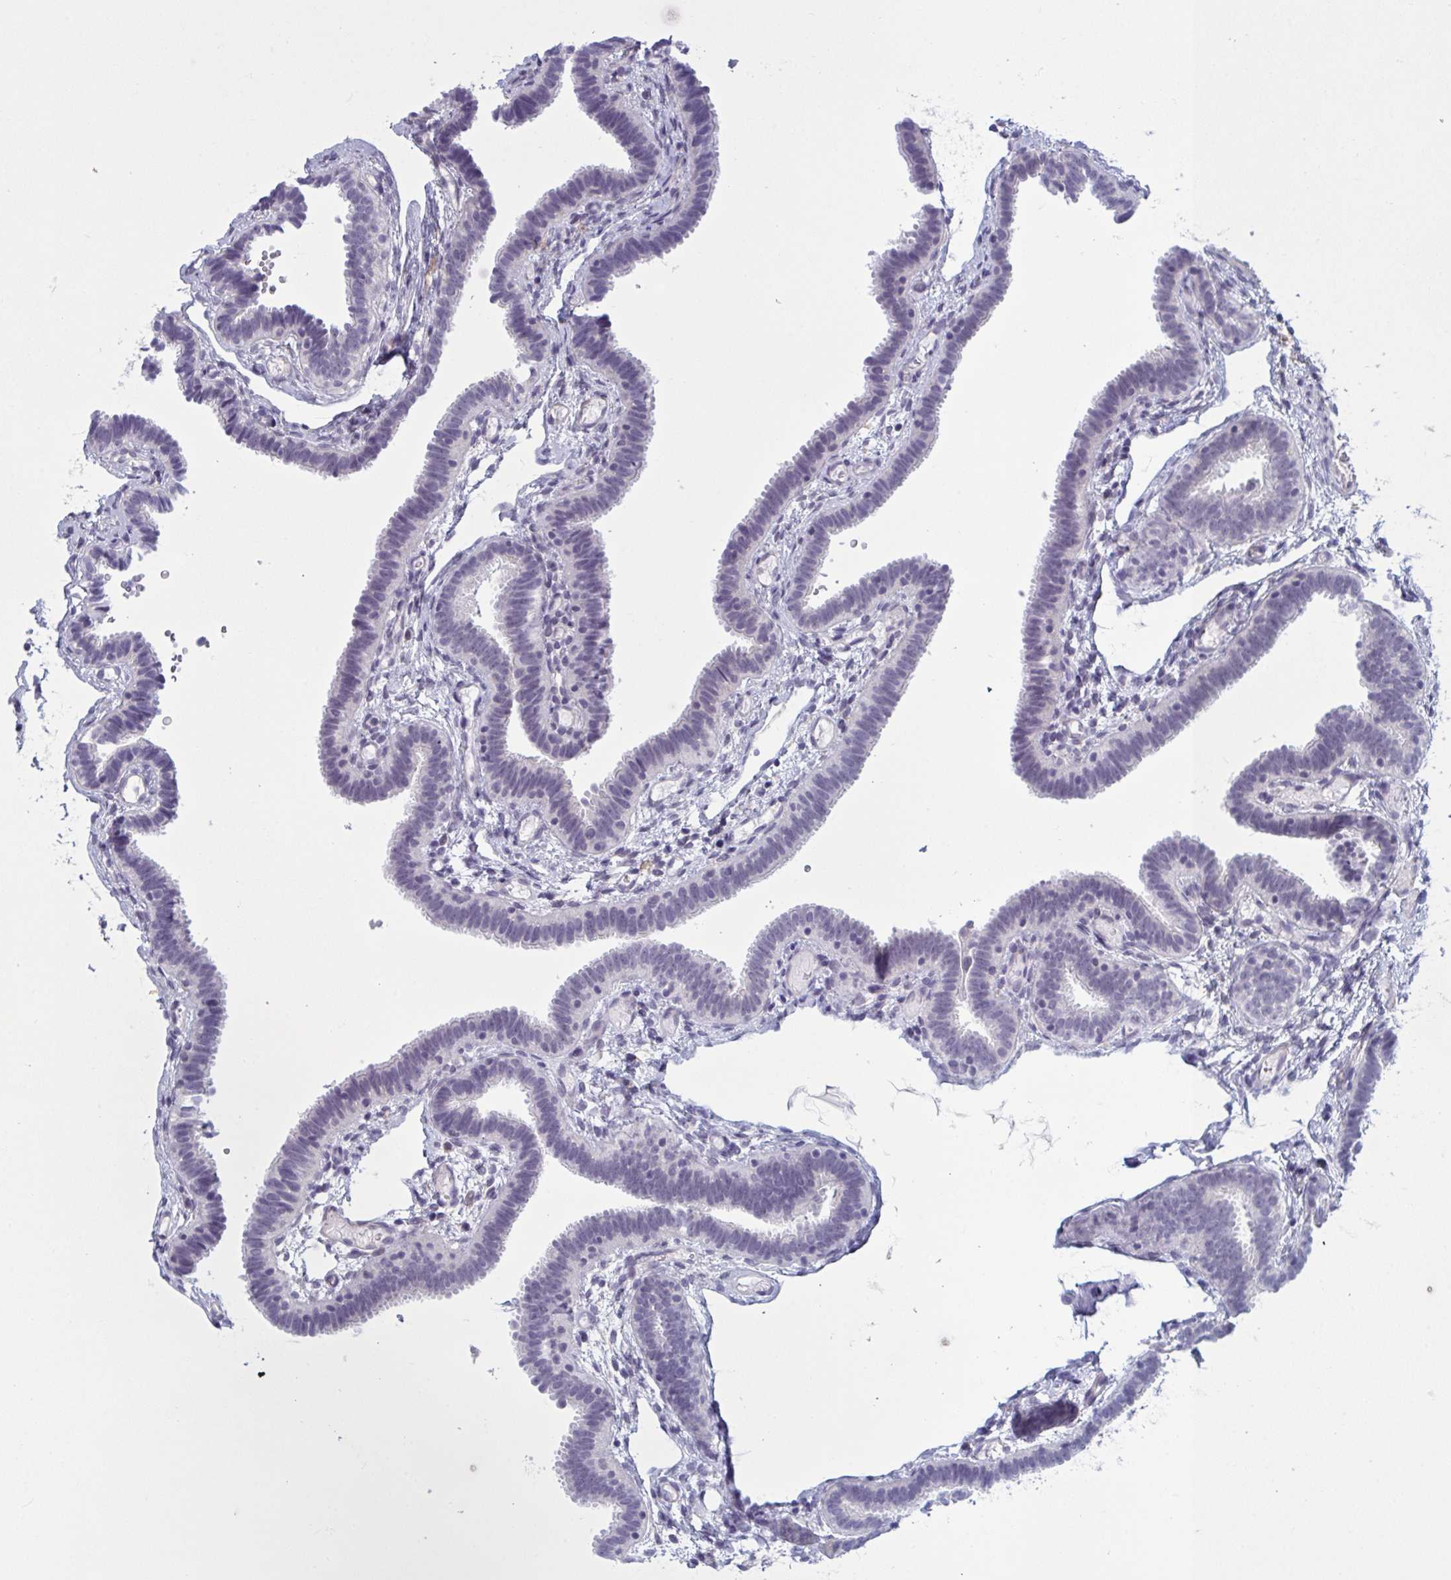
{"staining": {"intensity": "negative", "quantity": "none", "location": "none"}, "tissue": "fallopian tube", "cell_type": "Glandular cells", "image_type": "normal", "snomed": [{"axis": "morphology", "description": "Normal tissue, NOS"}, {"axis": "topography", "description": "Fallopian tube"}], "caption": "An immunohistochemistry (IHC) micrograph of benign fallopian tube is shown. There is no staining in glandular cells of fallopian tube. Nuclei are stained in blue.", "gene": "OR1L3", "patient": {"sex": "female", "age": 37}}